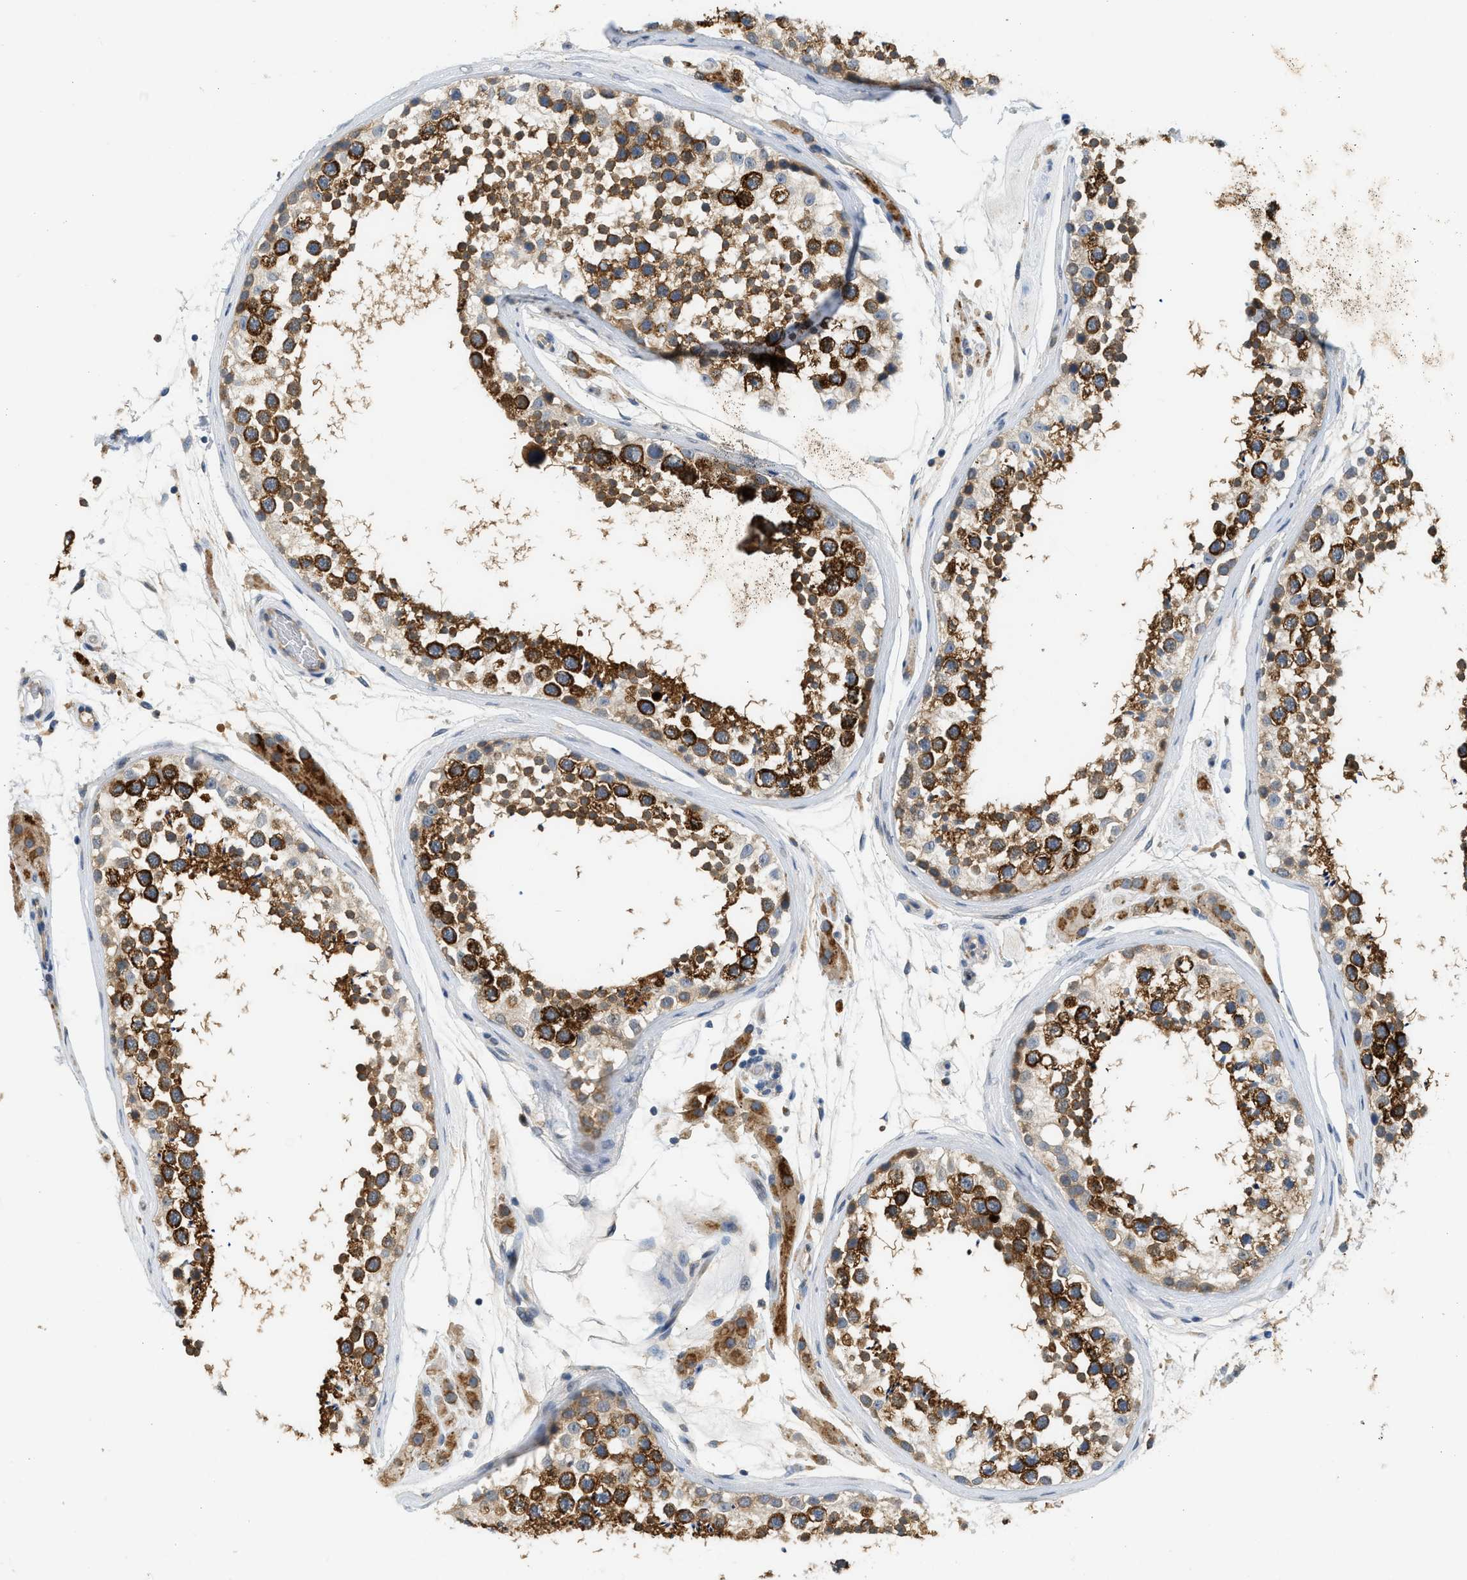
{"staining": {"intensity": "strong", "quantity": ">75%", "location": "cytoplasmic/membranous"}, "tissue": "testis", "cell_type": "Cells in seminiferous ducts", "image_type": "normal", "snomed": [{"axis": "morphology", "description": "Normal tissue, NOS"}, {"axis": "topography", "description": "Testis"}], "caption": "The micrograph reveals immunohistochemical staining of benign testis. There is strong cytoplasmic/membranous staining is appreciated in approximately >75% of cells in seminiferous ducts. Using DAB (3,3'-diaminobenzidine) (brown) and hematoxylin (blue) stains, captured at high magnification using brightfield microscopy.", "gene": "RHBDF2", "patient": {"sex": "male", "age": 46}}